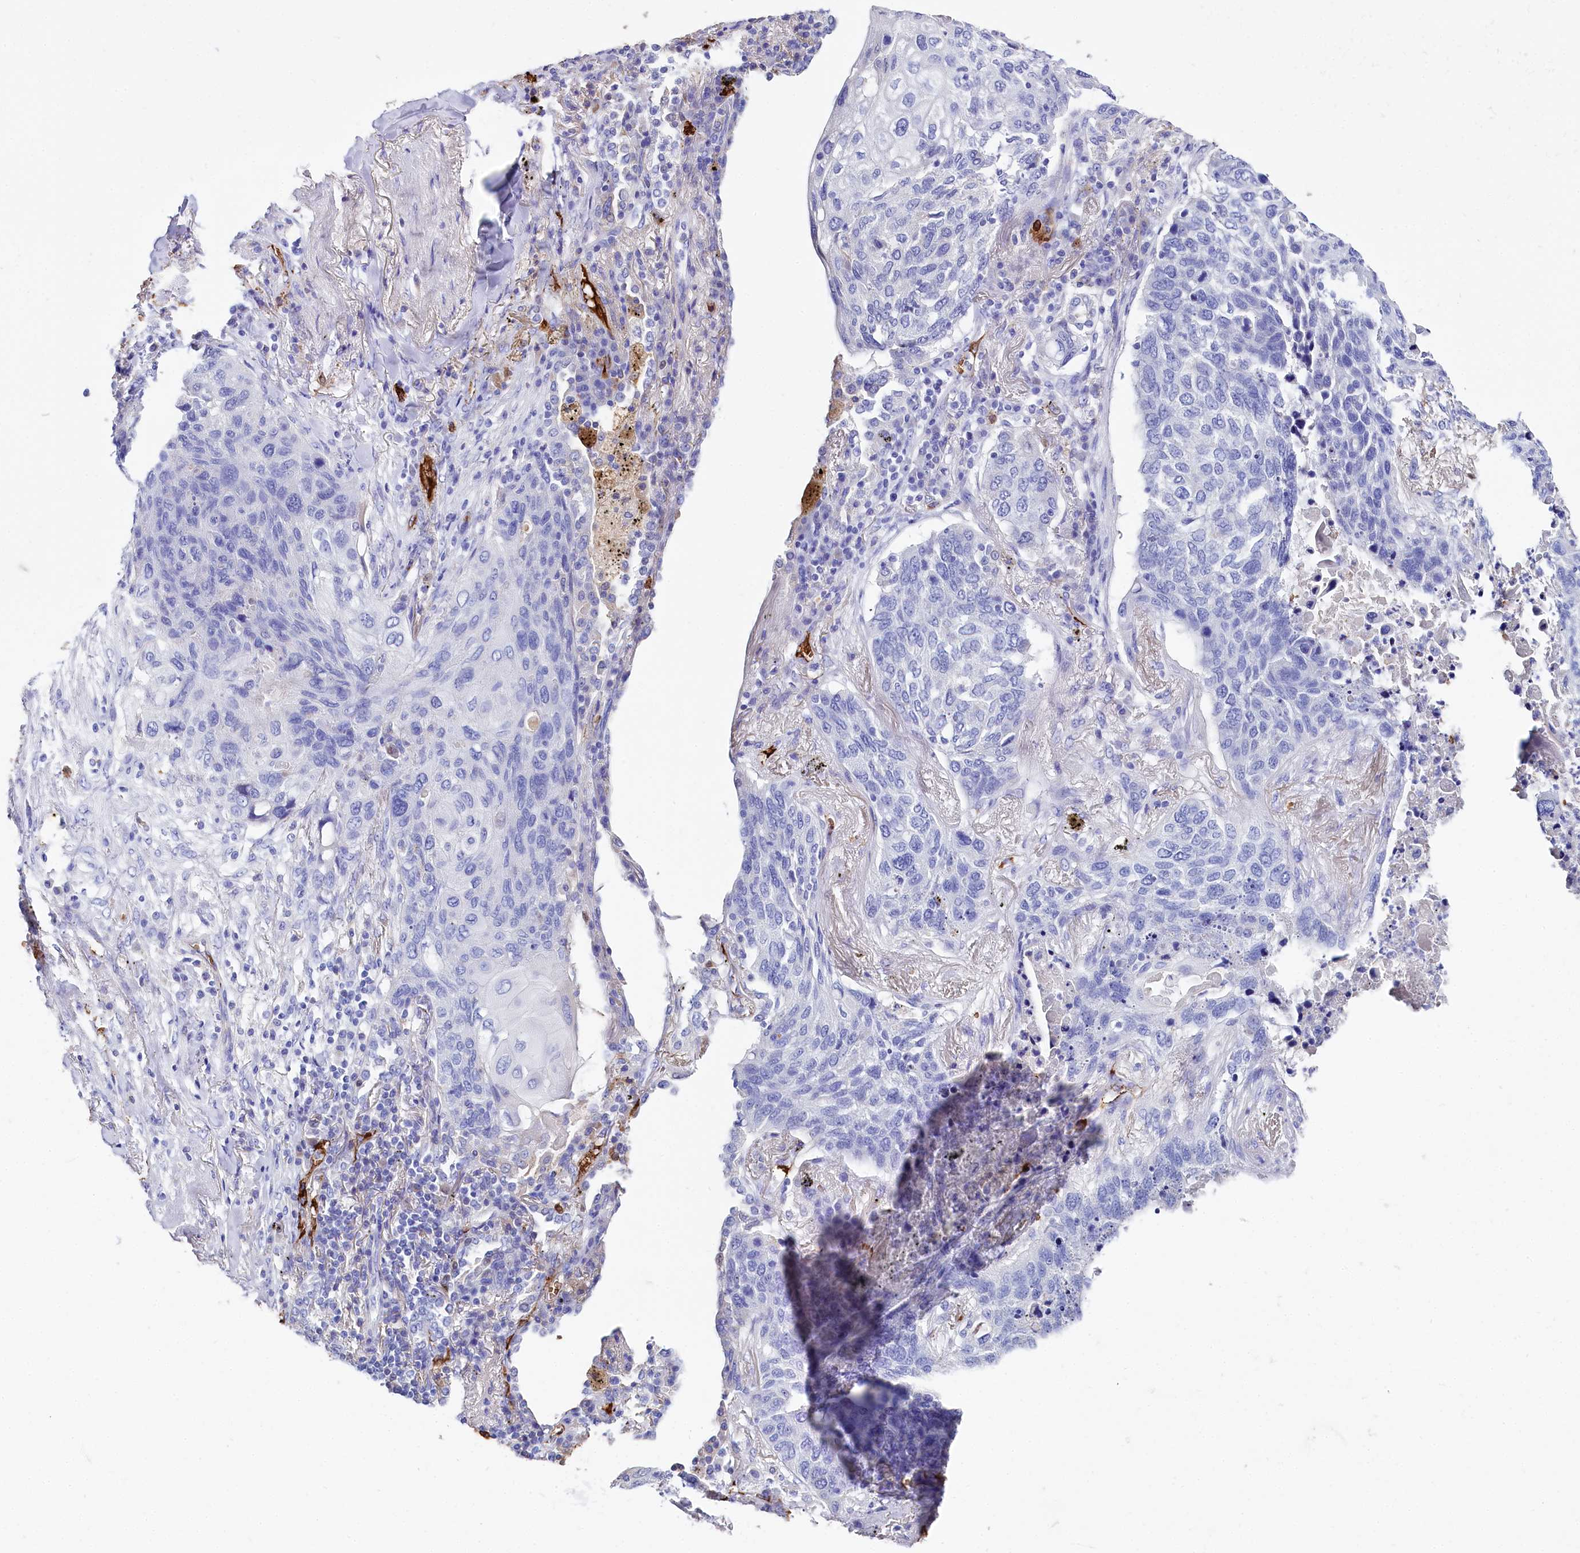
{"staining": {"intensity": "negative", "quantity": "none", "location": "none"}, "tissue": "lung cancer", "cell_type": "Tumor cells", "image_type": "cancer", "snomed": [{"axis": "morphology", "description": "Squamous cell carcinoma, NOS"}, {"axis": "topography", "description": "Lung"}], "caption": "Lung squamous cell carcinoma was stained to show a protein in brown. There is no significant expression in tumor cells.", "gene": "RPUSD3", "patient": {"sex": "female", "age": 63}}